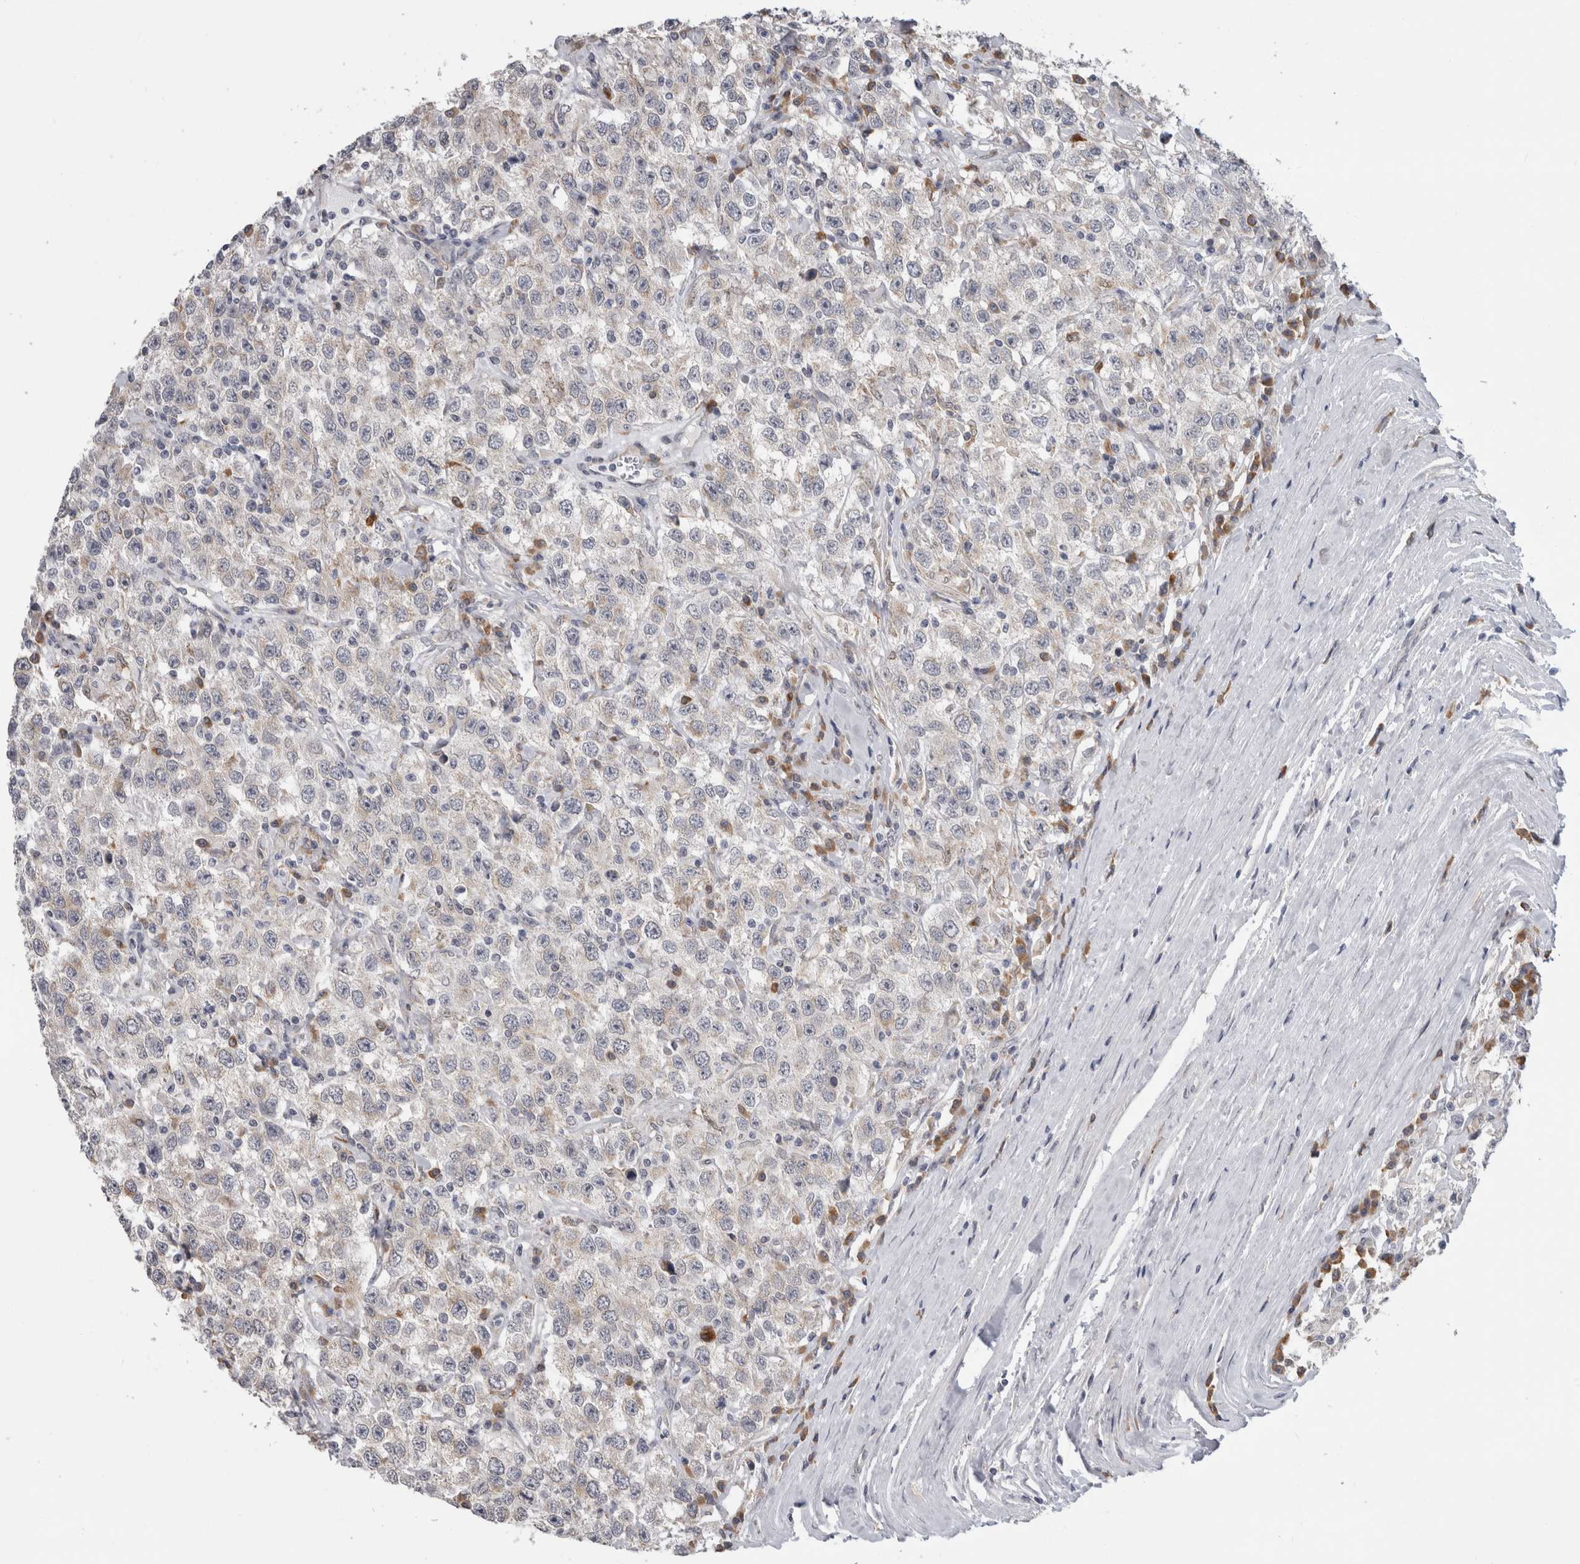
{"staining": {"intensity": "weak", "quantity": "<25%", "location": "cytoplasmic/membranous"}, "tissue": "testis cancer", "cell_type": "Tumor cells", "image_type": "cancer", "snomed": [{"axis": "morphology", "description": "Seminoma, NOS"}, {"axis": "topography", "description": "Testis"}], "caption": "Human testis cancer (seminoma) stained for a protein using IHC demonstrates no expression in tumor cells.", "gene": "TMEM242", "patient": {"sex": "male", "age": 41}}